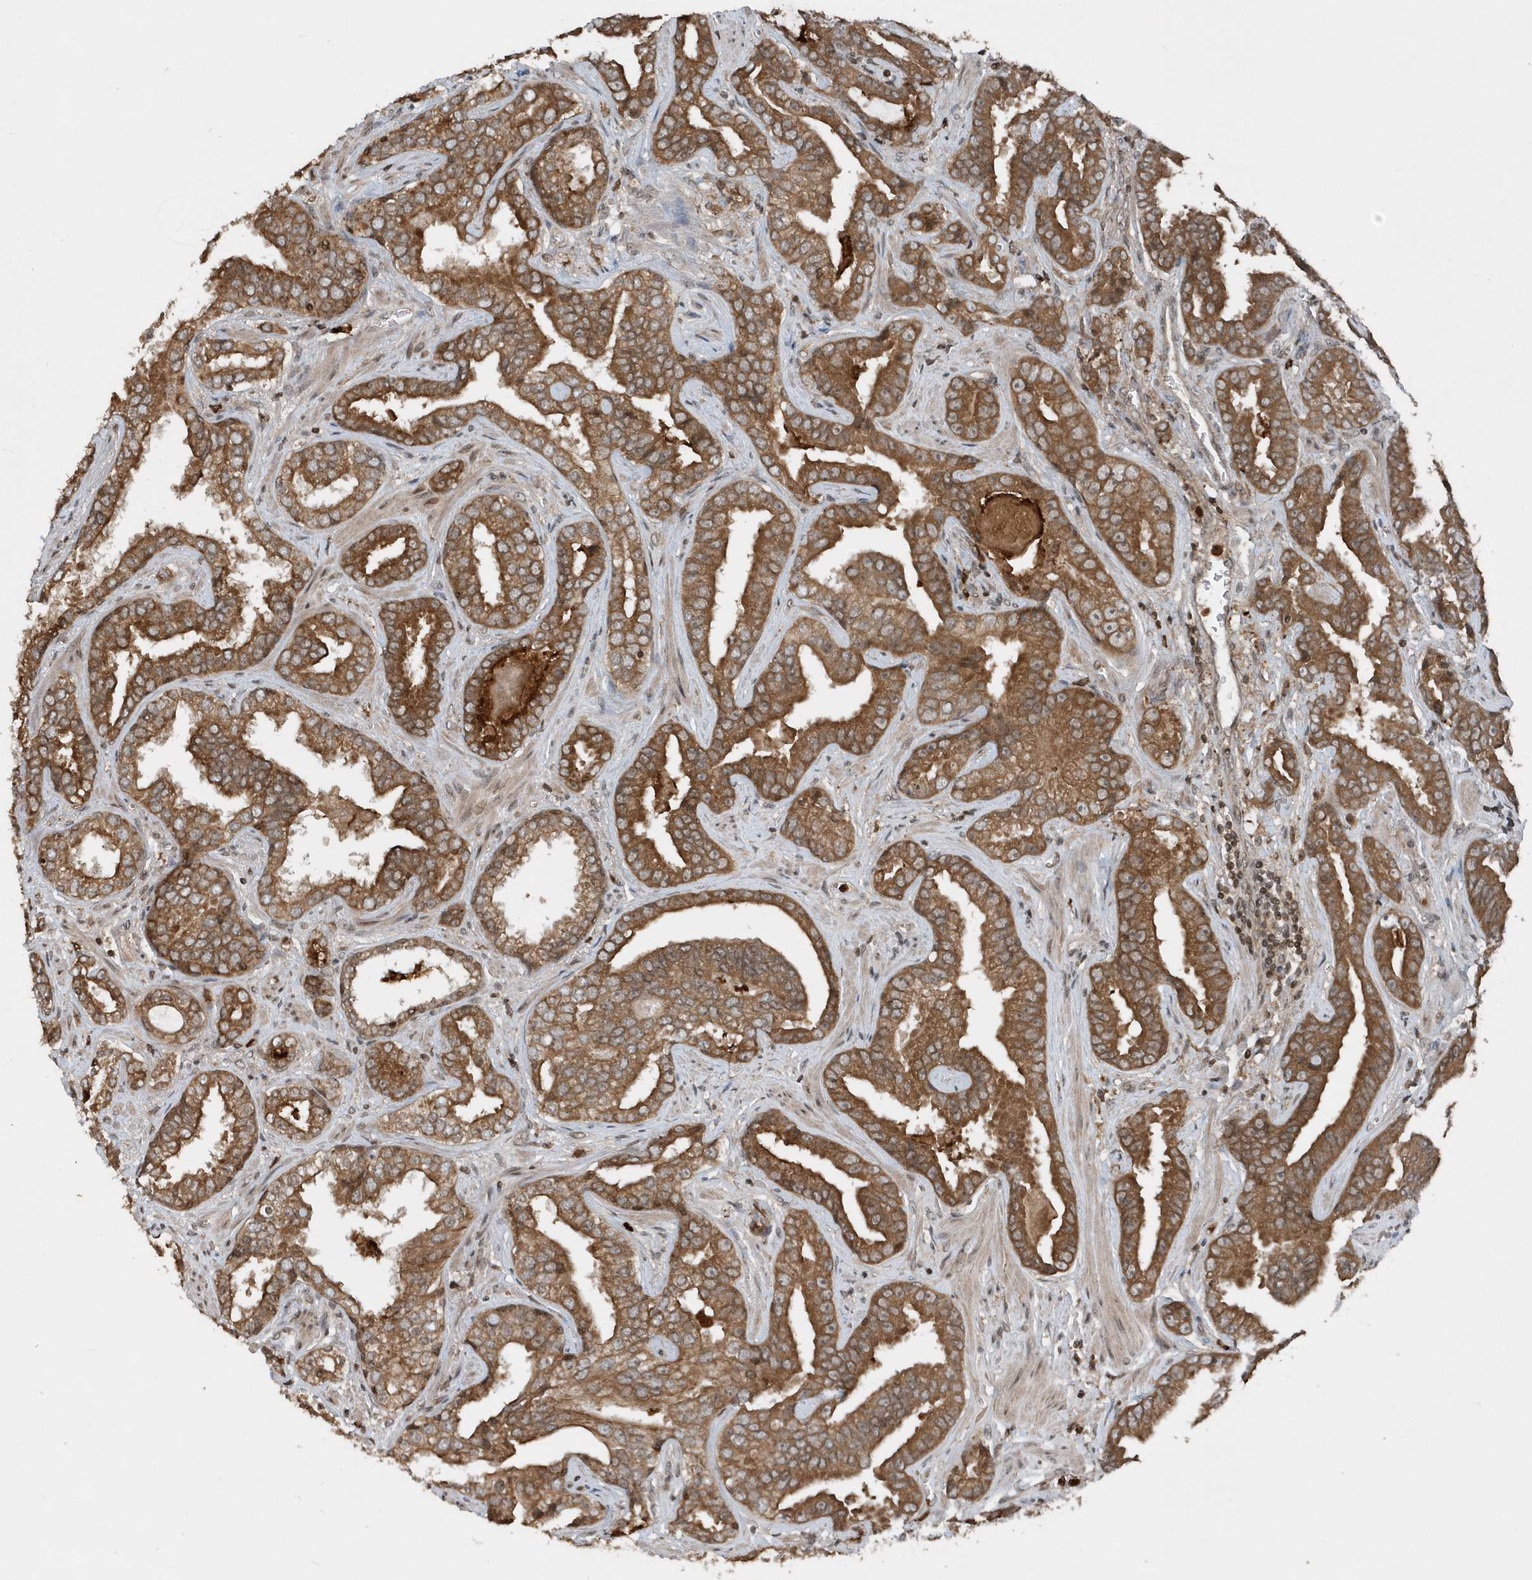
{"staining": {"intensity": "moderate", "quantity": ">75%", "location": "cytoplasmic/membranous"}, "tissue": "prostate cancer", "cell_type": "Tumor cells", "image_type": "cancer", "snomed": [{"axis": "morphology", "description": "Adenocarcinoma, Low grade"}, {"axis": "topography", "description": "Prostate"}], "caption": "Moderate cytoplasmic/membranous expression for a protein is identified in about >75% of tumor cells of prostate cancer using immunohistochemistry (IHC).", "gene": "EIF2B1", "patient": {"sex": "male", "age": 60}}